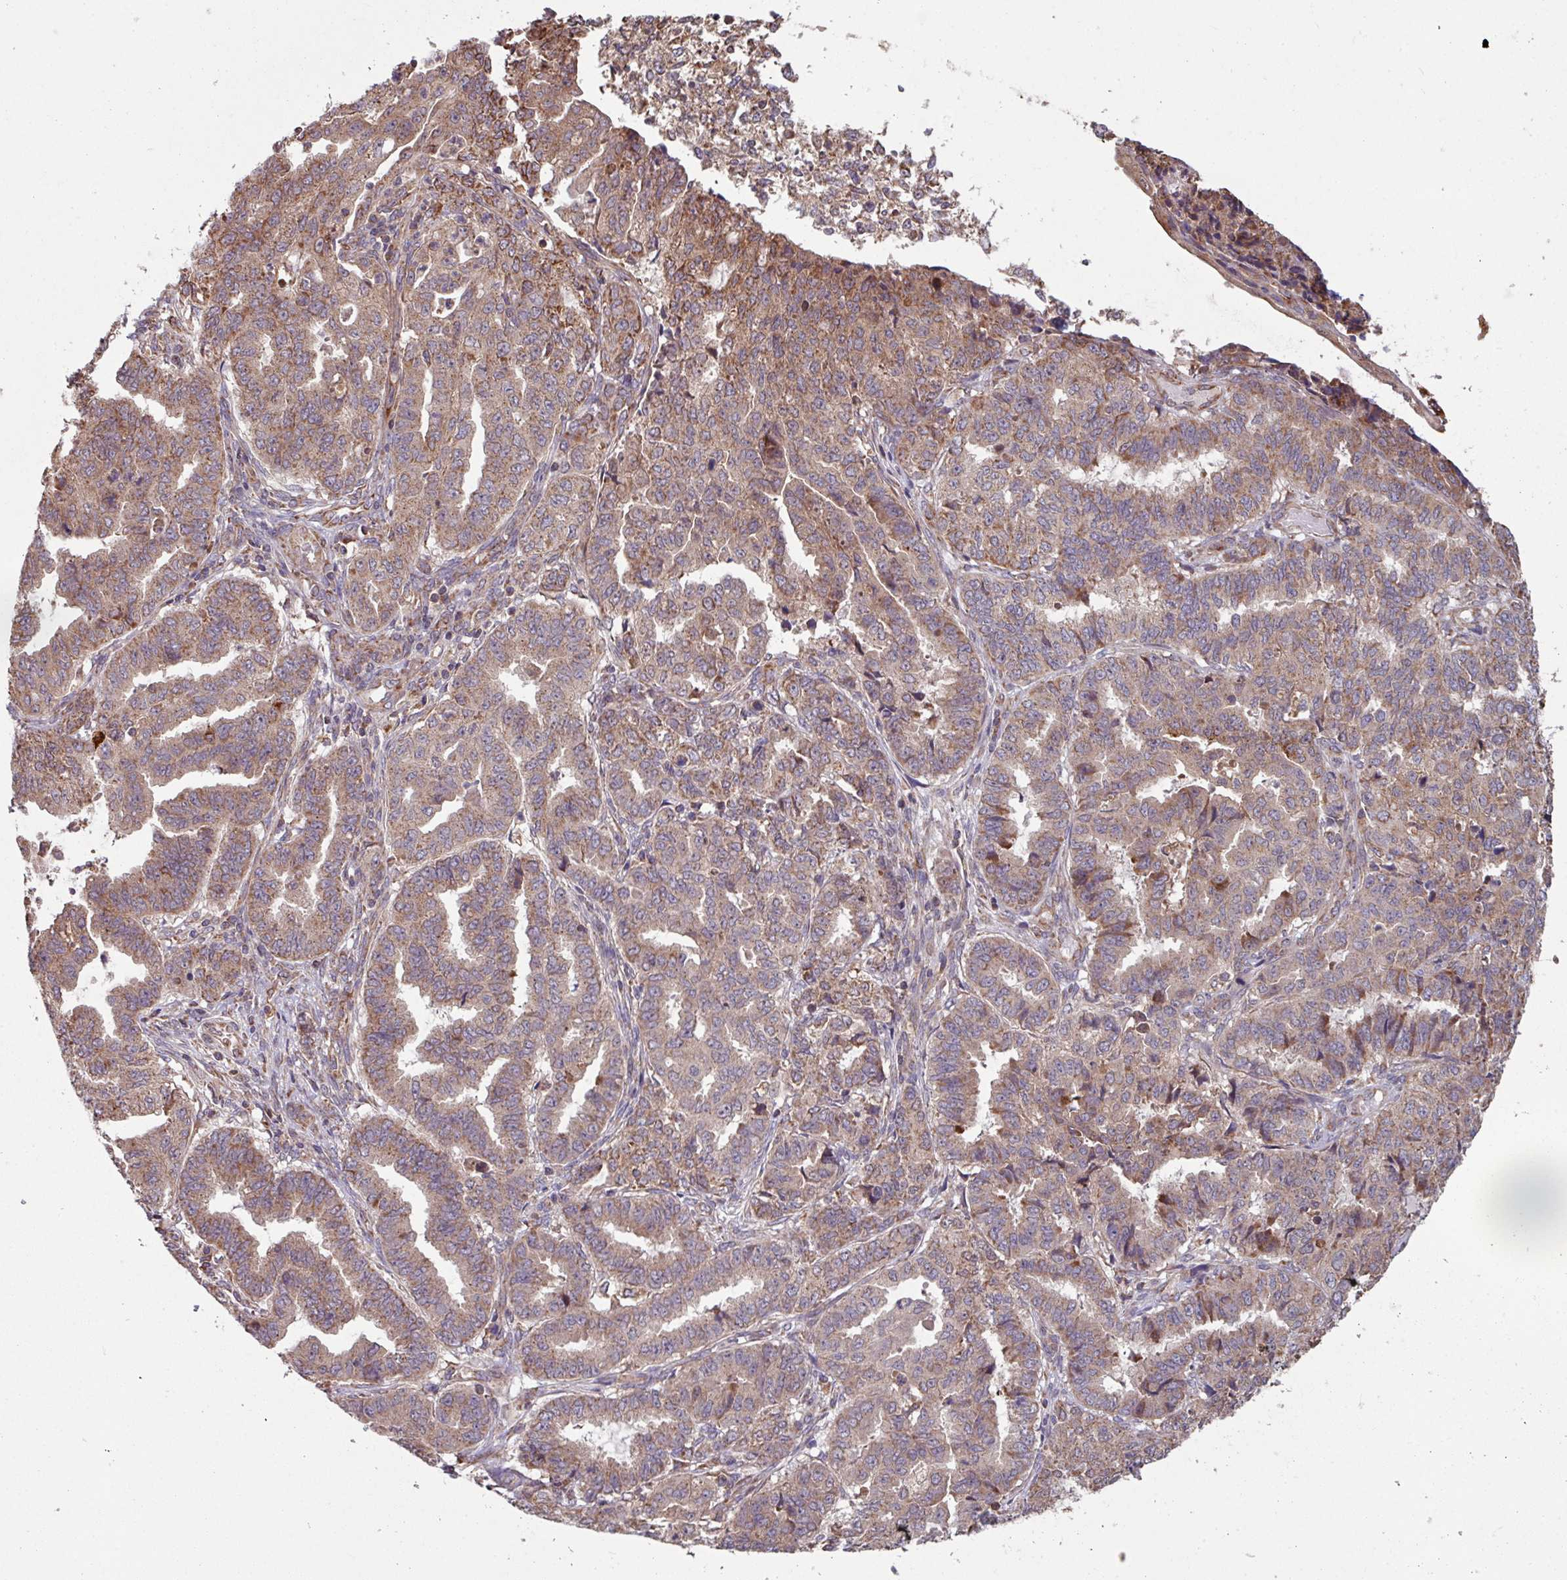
{"staining": {"intensity": "moderate", "quantity": ">75%", "location": "cytoplasmic/membranous"}, "tissue": "endometrial cancer", "cell_type": "Tumor cells", "image_type": "cancer", "snomed": [{"axis": "morphology", "description": "Adenocarcinoma, NOS"}, {"axis": "topography", "description": "Endometrium"}], "caption": "A medium amount of moderate cytoplasmic/membranous expression is appreciated in approximately >75% of tumor cells in endometrial cancer (adenocarcinoma) tissue. The protein of interest is shown in brown color, while the nuclei are stained blue.", "gene": "COX7C", "patient": {"sex": "female", "age": 50}}